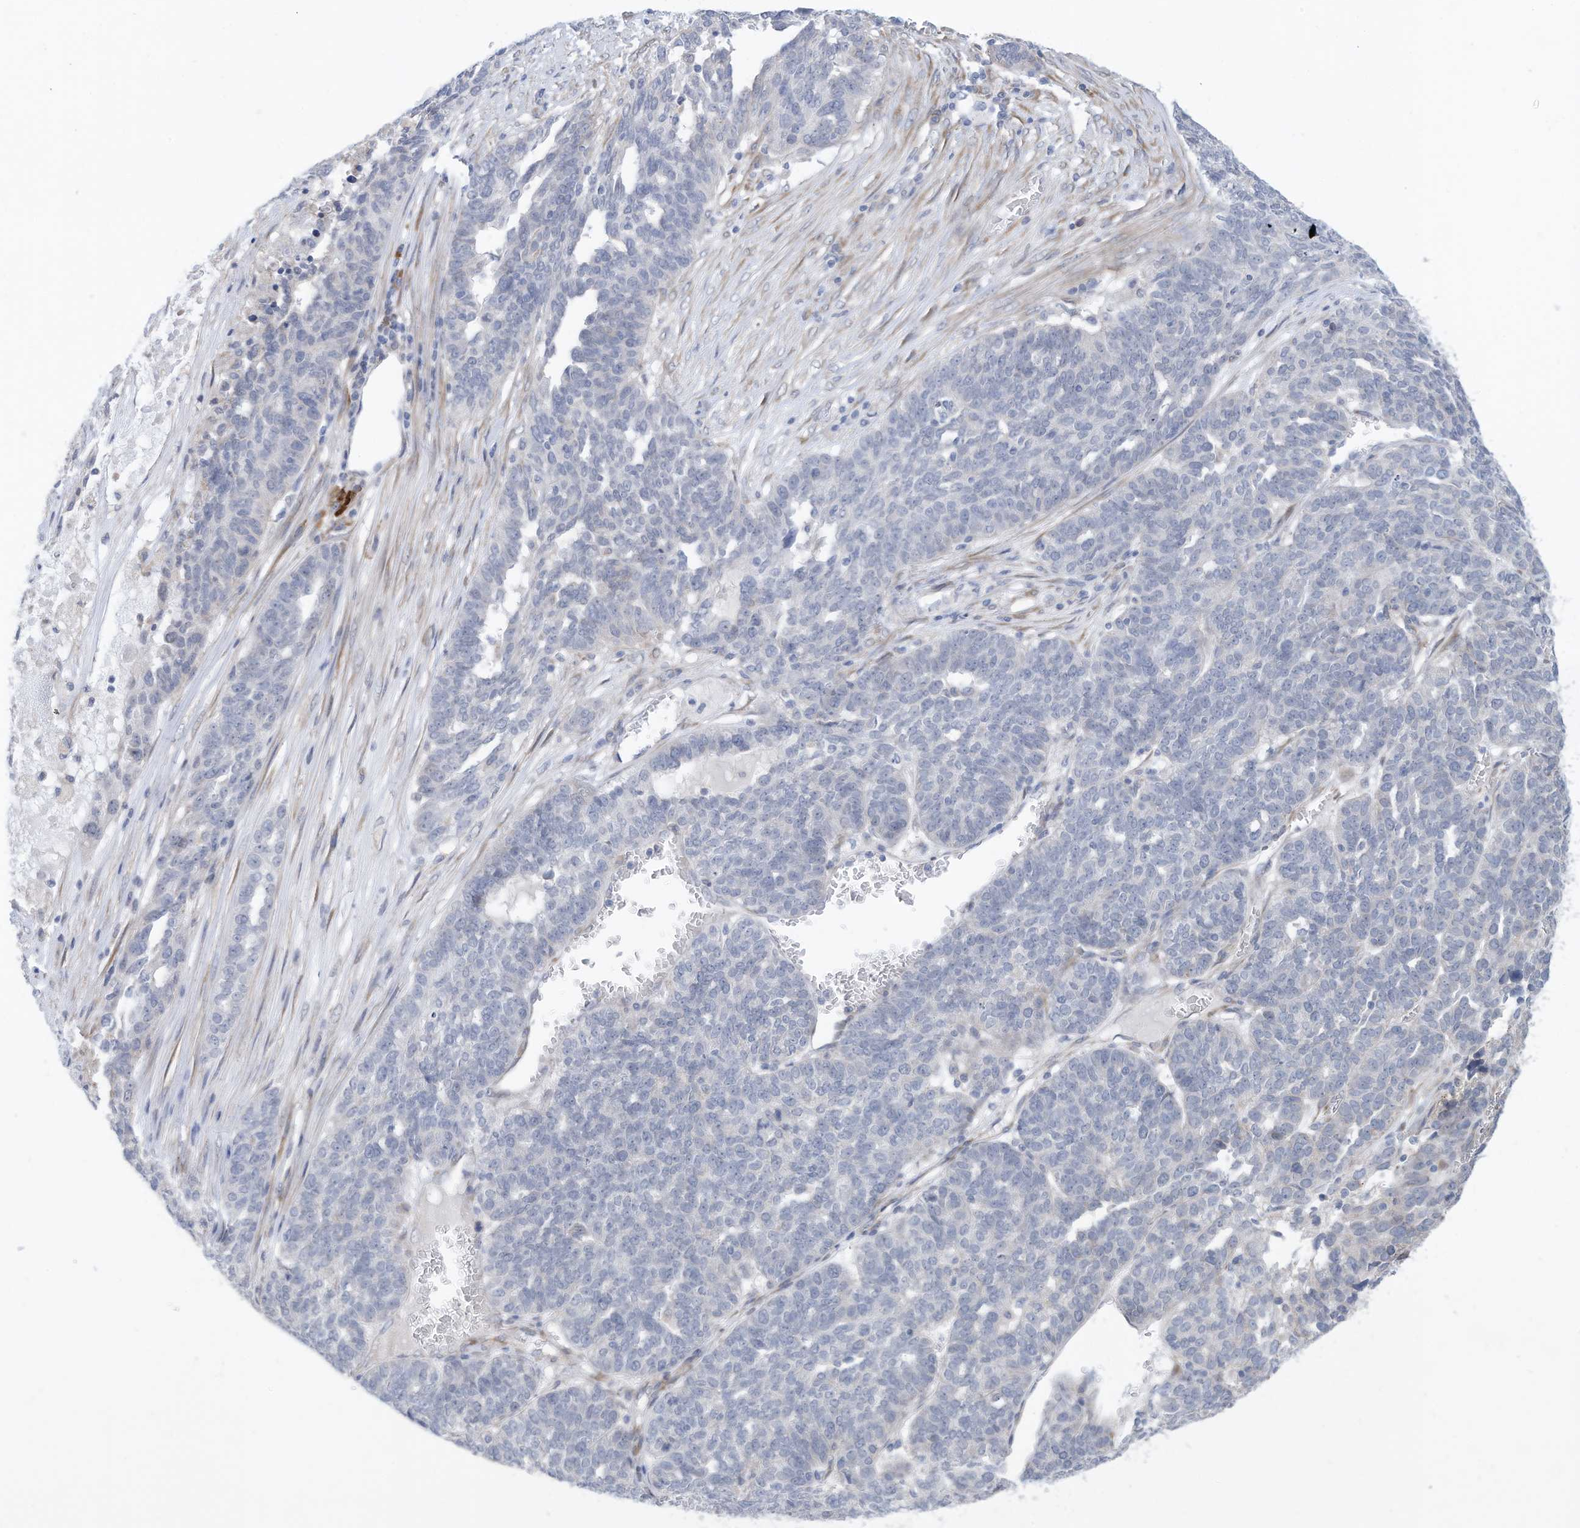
{"staining": {"intensity": "negative", "quantity": "none", "location": "none"}, "tissue": "ovarian cancer", "cell_type": "Tumor cells", "image_type": "cancer", "snomed": [{"axis": "morphology", "description": "Cystadenocarcinoma, serous, NOS"}, {"axis": "topography", "description": "Ovary"}], "caption": "This is an immunohistochemistry (IHC) histopathology image of ovarian serous cystadenocarcinoma. There is no expression in tumor cells.", "gene": "ZNF292", "patient": {"sex": "female", "age": 59}}